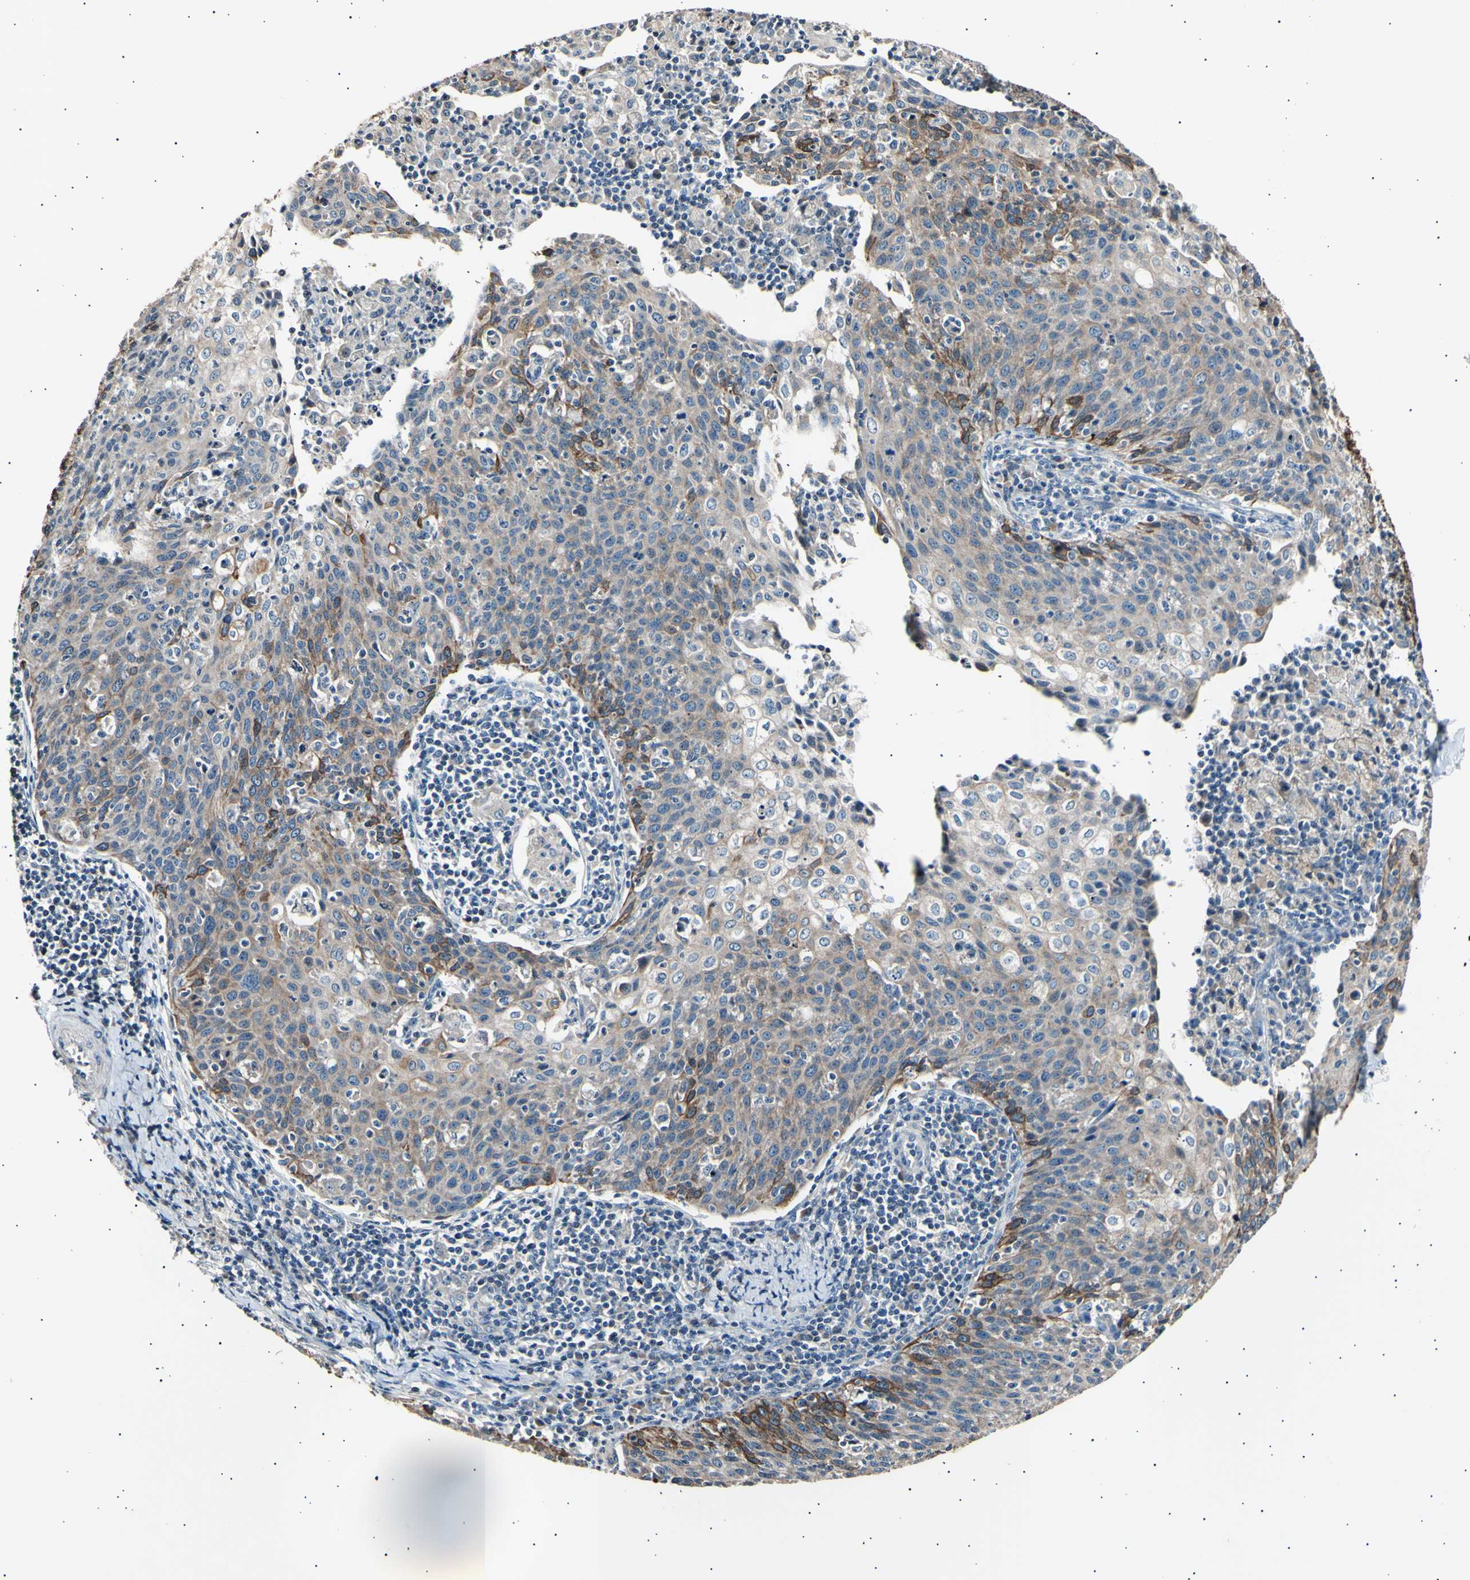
{"staining": {"intensity": "moderate", "quantity": ">75%", "location": "cytoplasmic/membranous"}, "tissue": "cervical cancer", "cell_type": "Tumor cells", "image_type": "cancer", "snomed": [{"axis": "morphology", "description": "Squamous cell carcinoma, NOS"}, {"axis": "topography", "description": "Cervix"}], "caption": "This image reveals IHC staining of cervical cancer (squamous cell carcinoma), with medium moderate cytoplasmic/membranous expression in about >75% of tumor cells.", "gene": "ITGA6", "patient": {"sex": "female", "age": 38}}